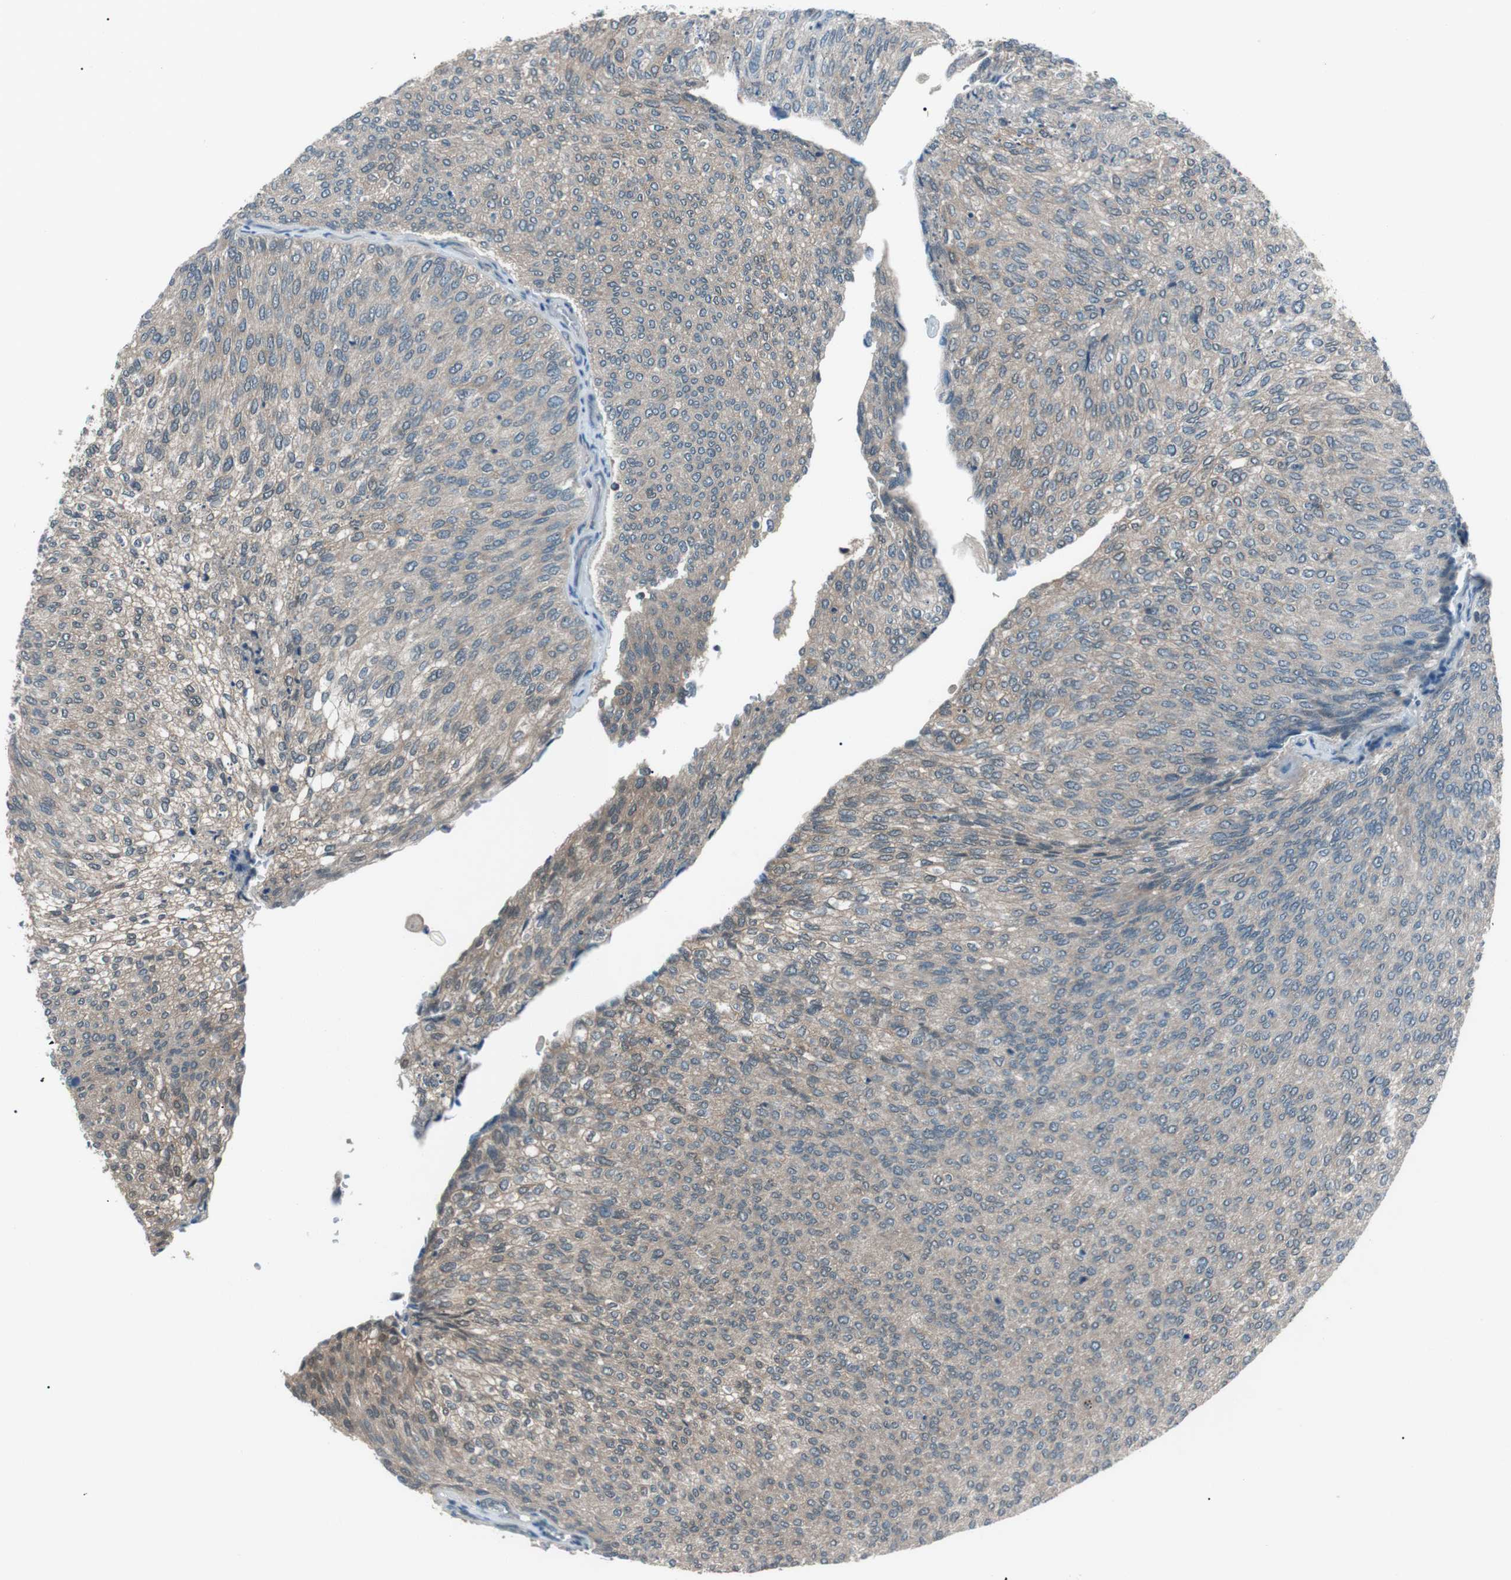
{"staining": {"intensity": "weak", "quantity": "25%-75%", "location": "cytoplasmic/membranous"}, "tissue": "urothelial cancer", "cell_type": "Tumor cells", "image_type": "cancer", "snomed": [{"axis": "morphology", "description": "Urothelial carcinoma, Low grade"}, {"axis": "topography", "description": "Urinary bladder"}], "caption": "Low-grade urothelial carcinoma tissue reveals weak cytoplasmic/membranous expression in about 25%-75% of tumor cells, visualized by immunohistochemistry. (Brightfield microscopy of DAB IHC at high magnification).", "gene": "LRIG2", "patient": {"sex": "female", "age": 79}}